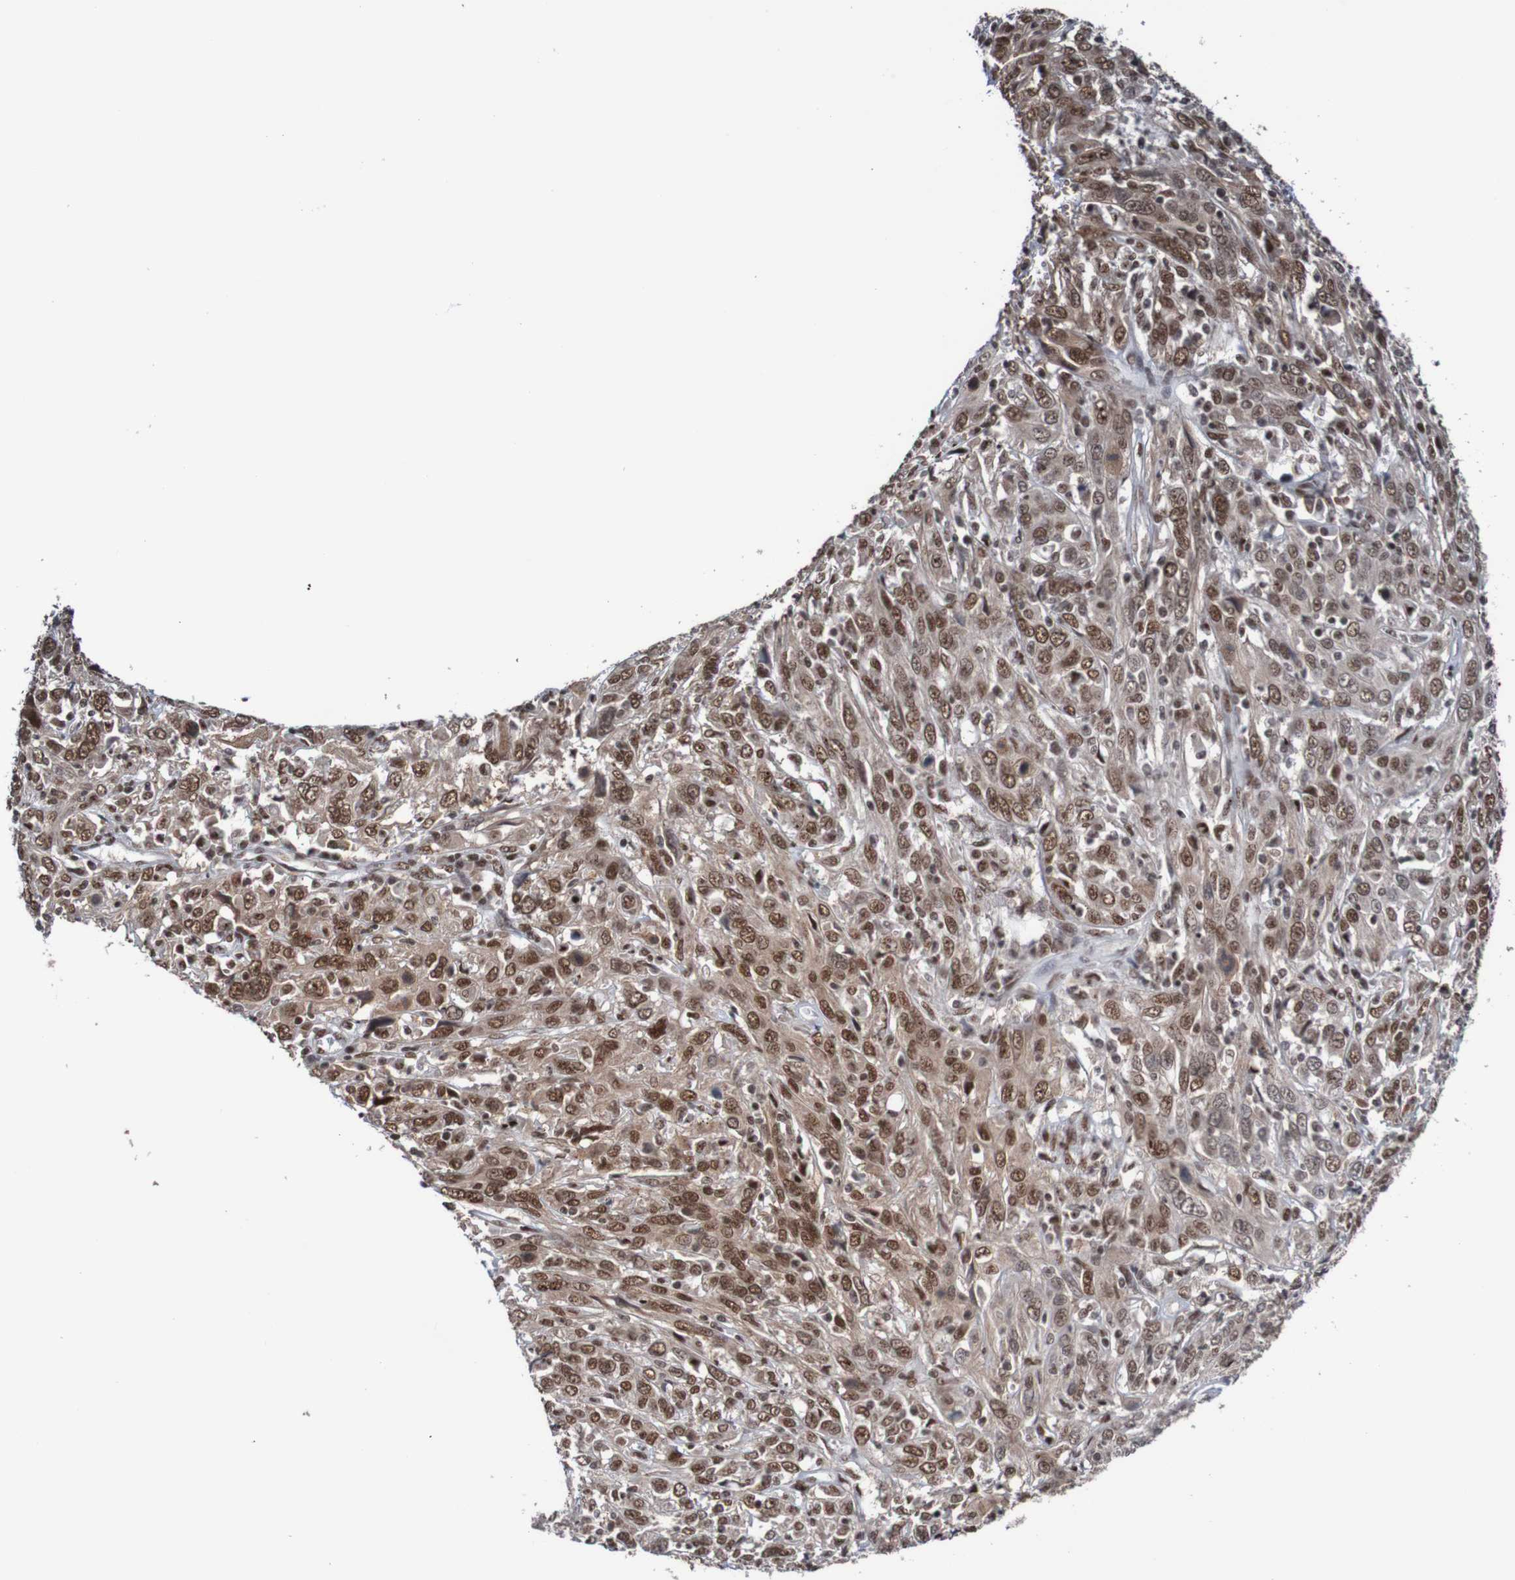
{"staining": {"intensity": "strong", "quantity": ">75%", "location": "nuclear"}, "tissue": "cervical cancer", "cell_type": "Tumor cells", "image_type": "cancer", "snomed": [{"axis": "morphology", "description": "Squamous cell carcinoma, NOS"}, {"axis": "topography", "description": "Cervix"}], "caption": "A brown stain highlights strong nuclear expression of a protein in squamous cell carcinoma (cervical) tumor cells. The protein of interest is stained brown, and the nuclei are stained in blue (DAB IHC with brightfield microscopy, high magnification).", "gene": "CDC5L", "patient": {"sex": "female", "age": 46}}